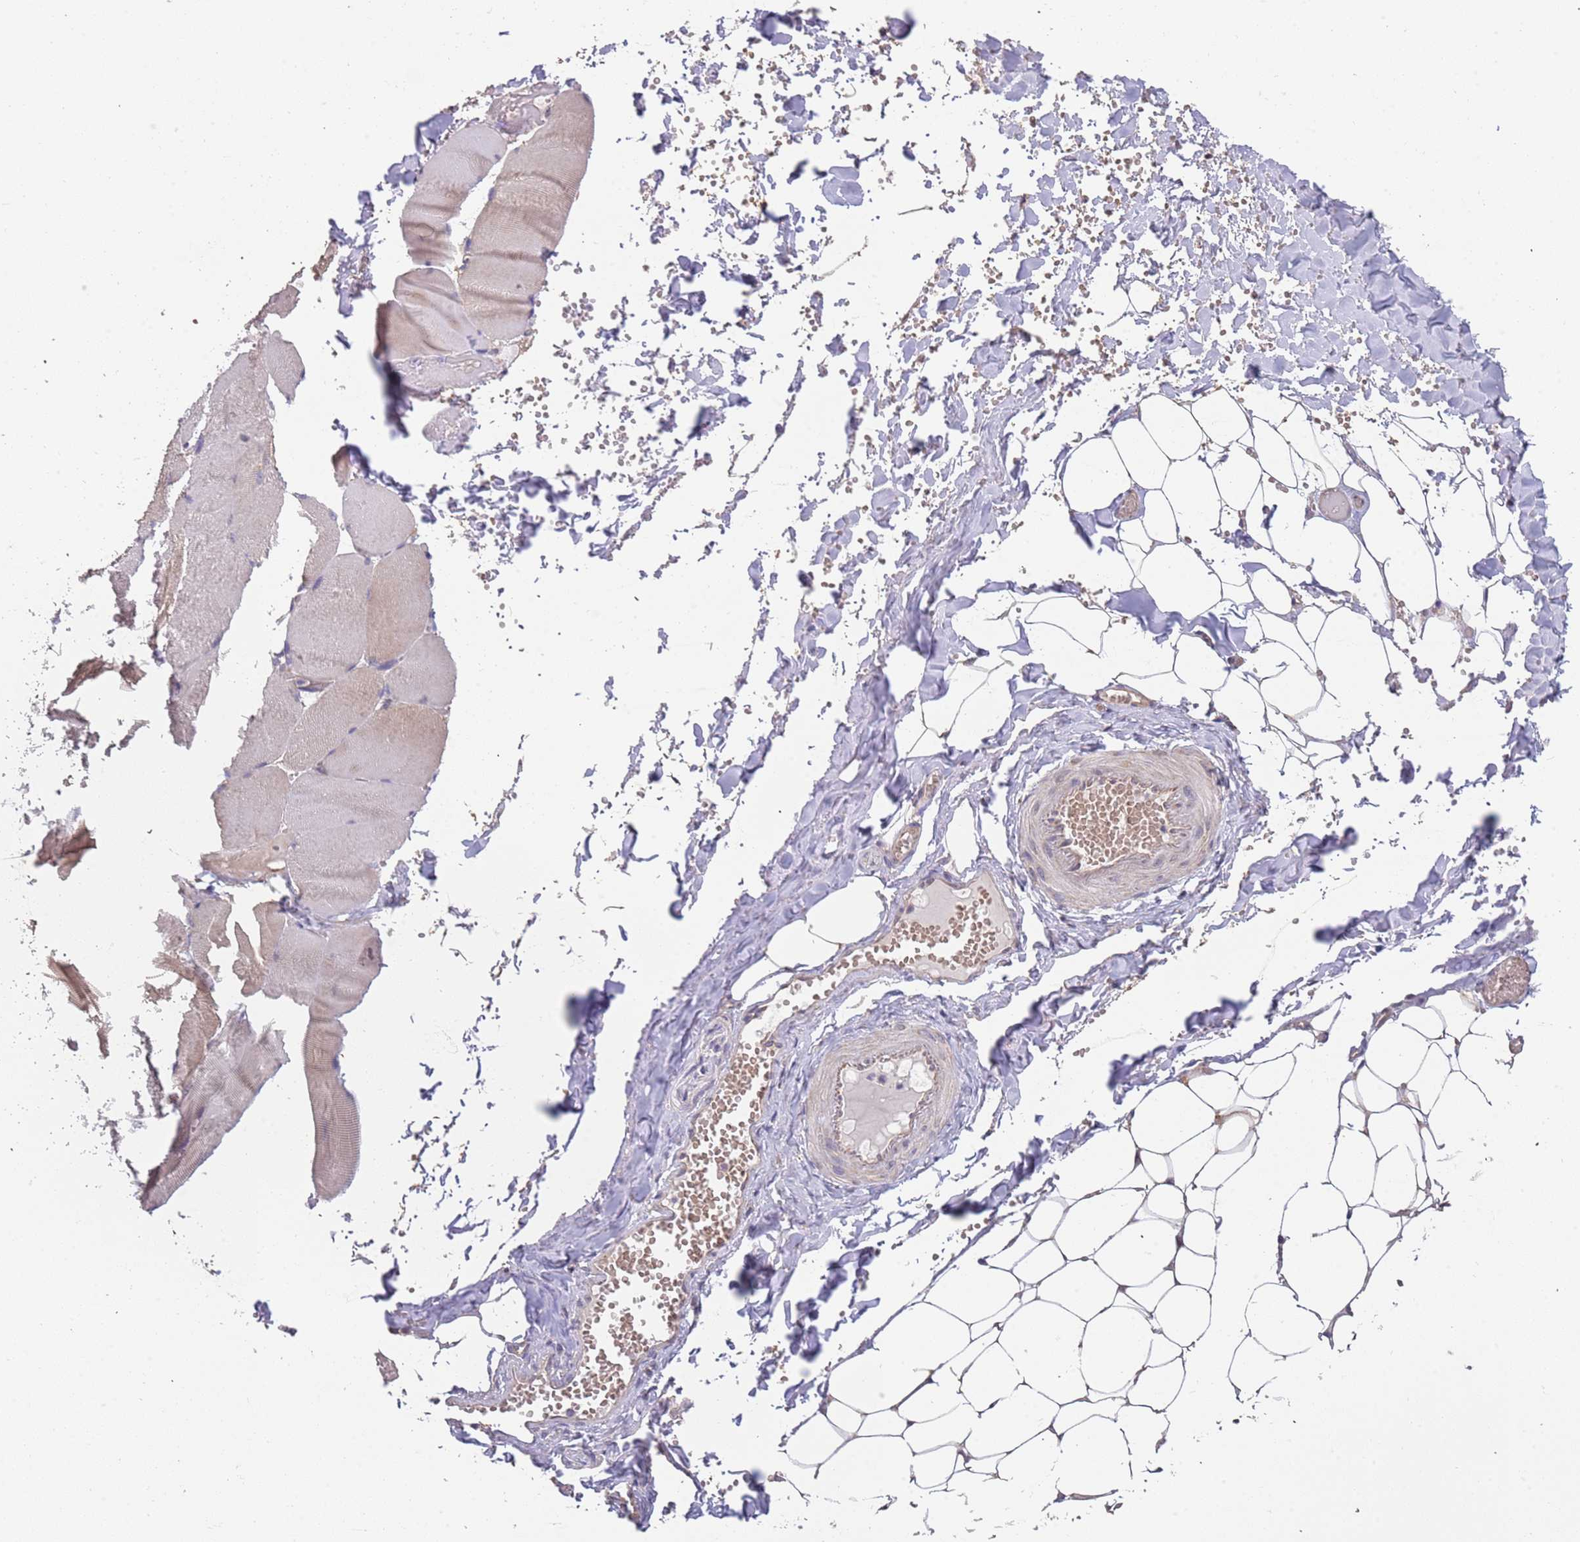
{"staining": {"intensity": "weak", "quantity": "<25%", "location": "cytoplasmic/membranous"}, "tissue": "adipose tissue", "cell_type": "Adipocytes", "image_type": "normal", "snomed": [{"axis": "morphology", "description": "Normal tissue, NOS"}, {"axis": "topography", "description": "Skeletal muscle"}, {"axis": "topography", "description": "Peripheral nerve tissue"}], "caption": "An immunohistochemistry histopathology image of normal adipose tissue is shown. There is no staining in adipocytes of adipose tissue. (Brightfield microscopy of DAB IHC at high magnification).", "gene": "TMEM64", "patient": {"sex": "female", "age": 55}}